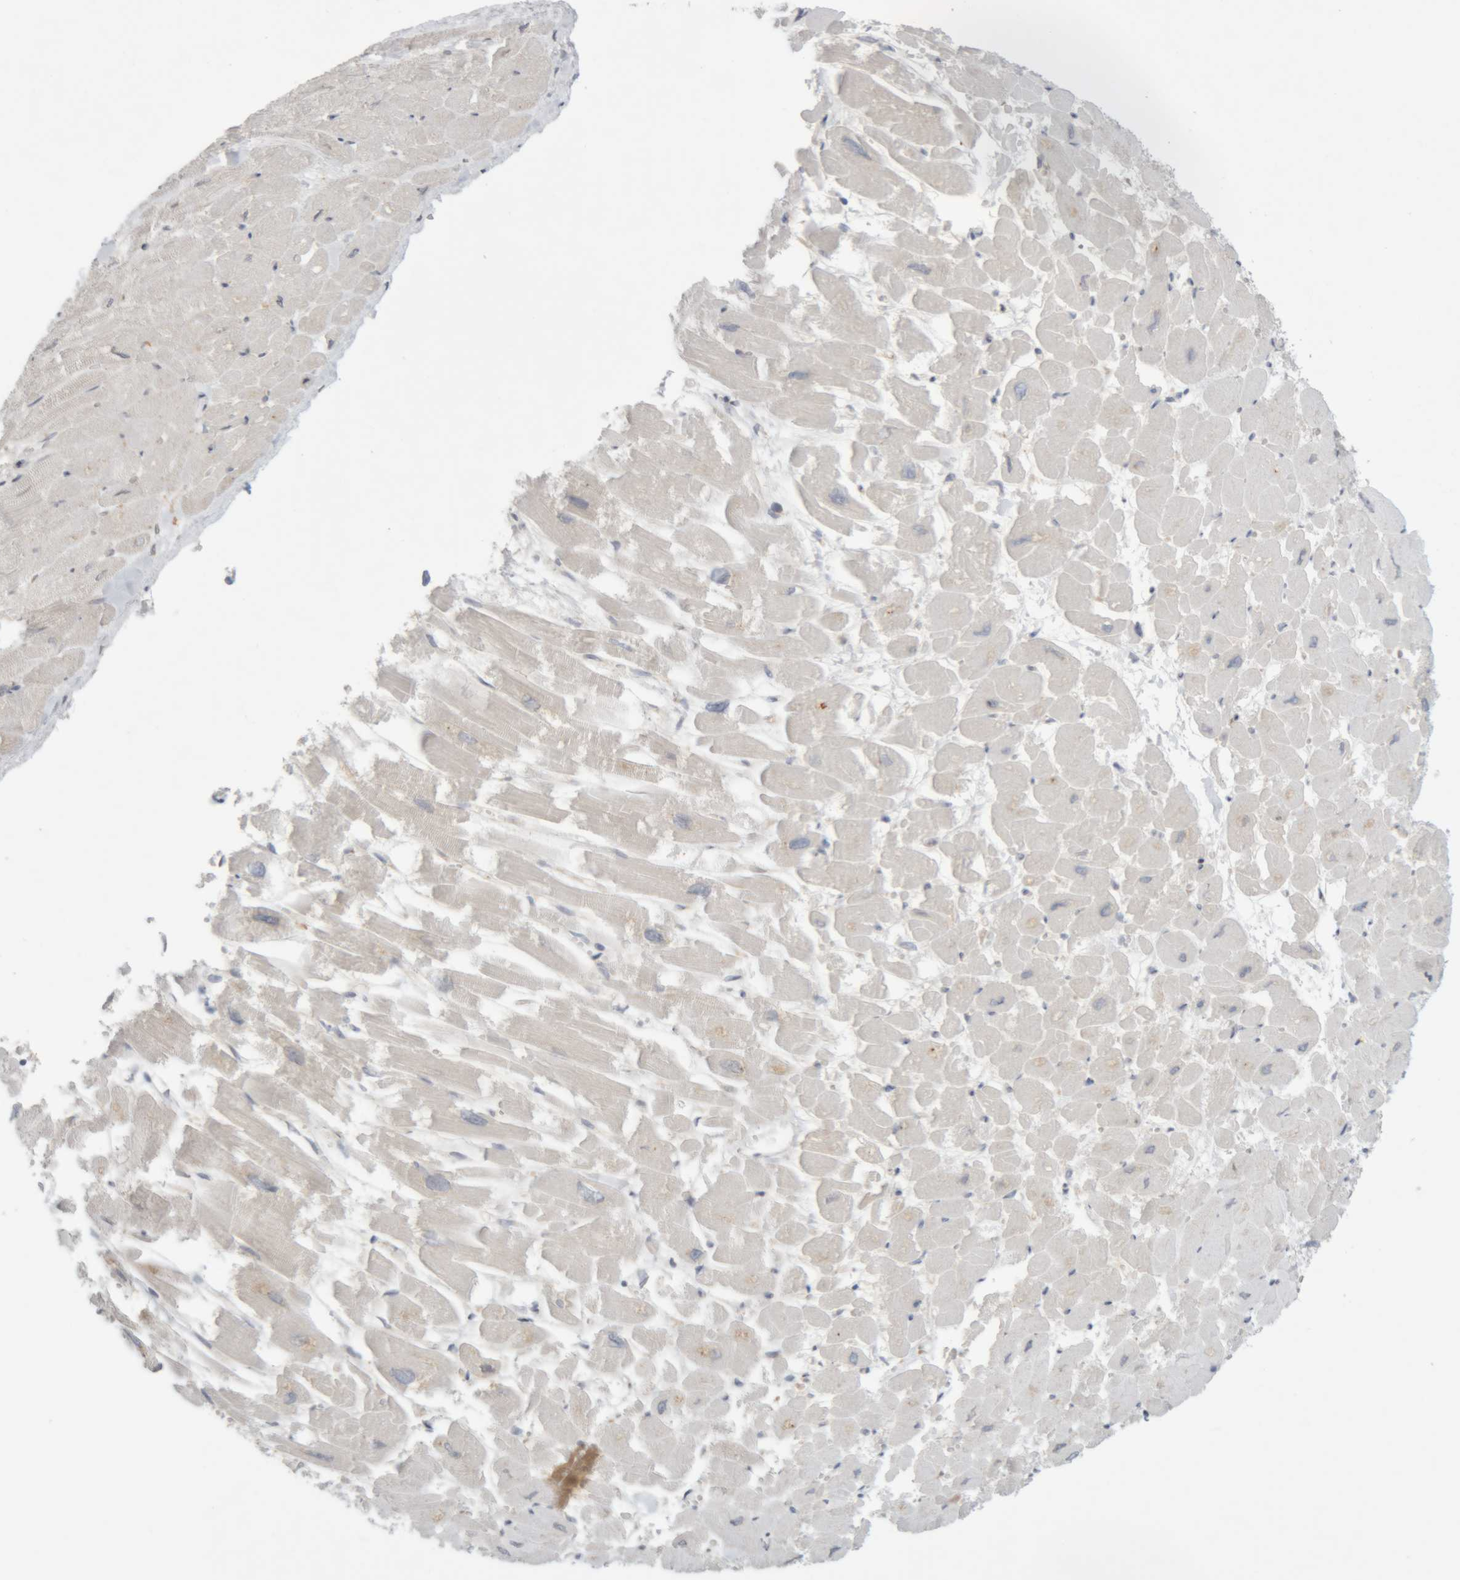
{"staining": {"intensity": "negative", "quantity": "none", "location": "none"}, "tissue": "heart muscle", "cell_type": "Cardiomyocytes", "image_type": "normal", "snomed": [{"axis": "morphology", "description": "Normal tissue, NOS"}, {"axis": "topography", "description": "Heart"}], "caption": "The IHC image has no significant positivity in cardiomyocytes of heart muscle. Brightfield microscopy of IHC stained with DAB (3,3'-diaminobenzidine) (brown) and hematoxylin (blue), captured at high magnification.", "gene": "RPN2", "patient": {"sex": "male", "age": 54}}